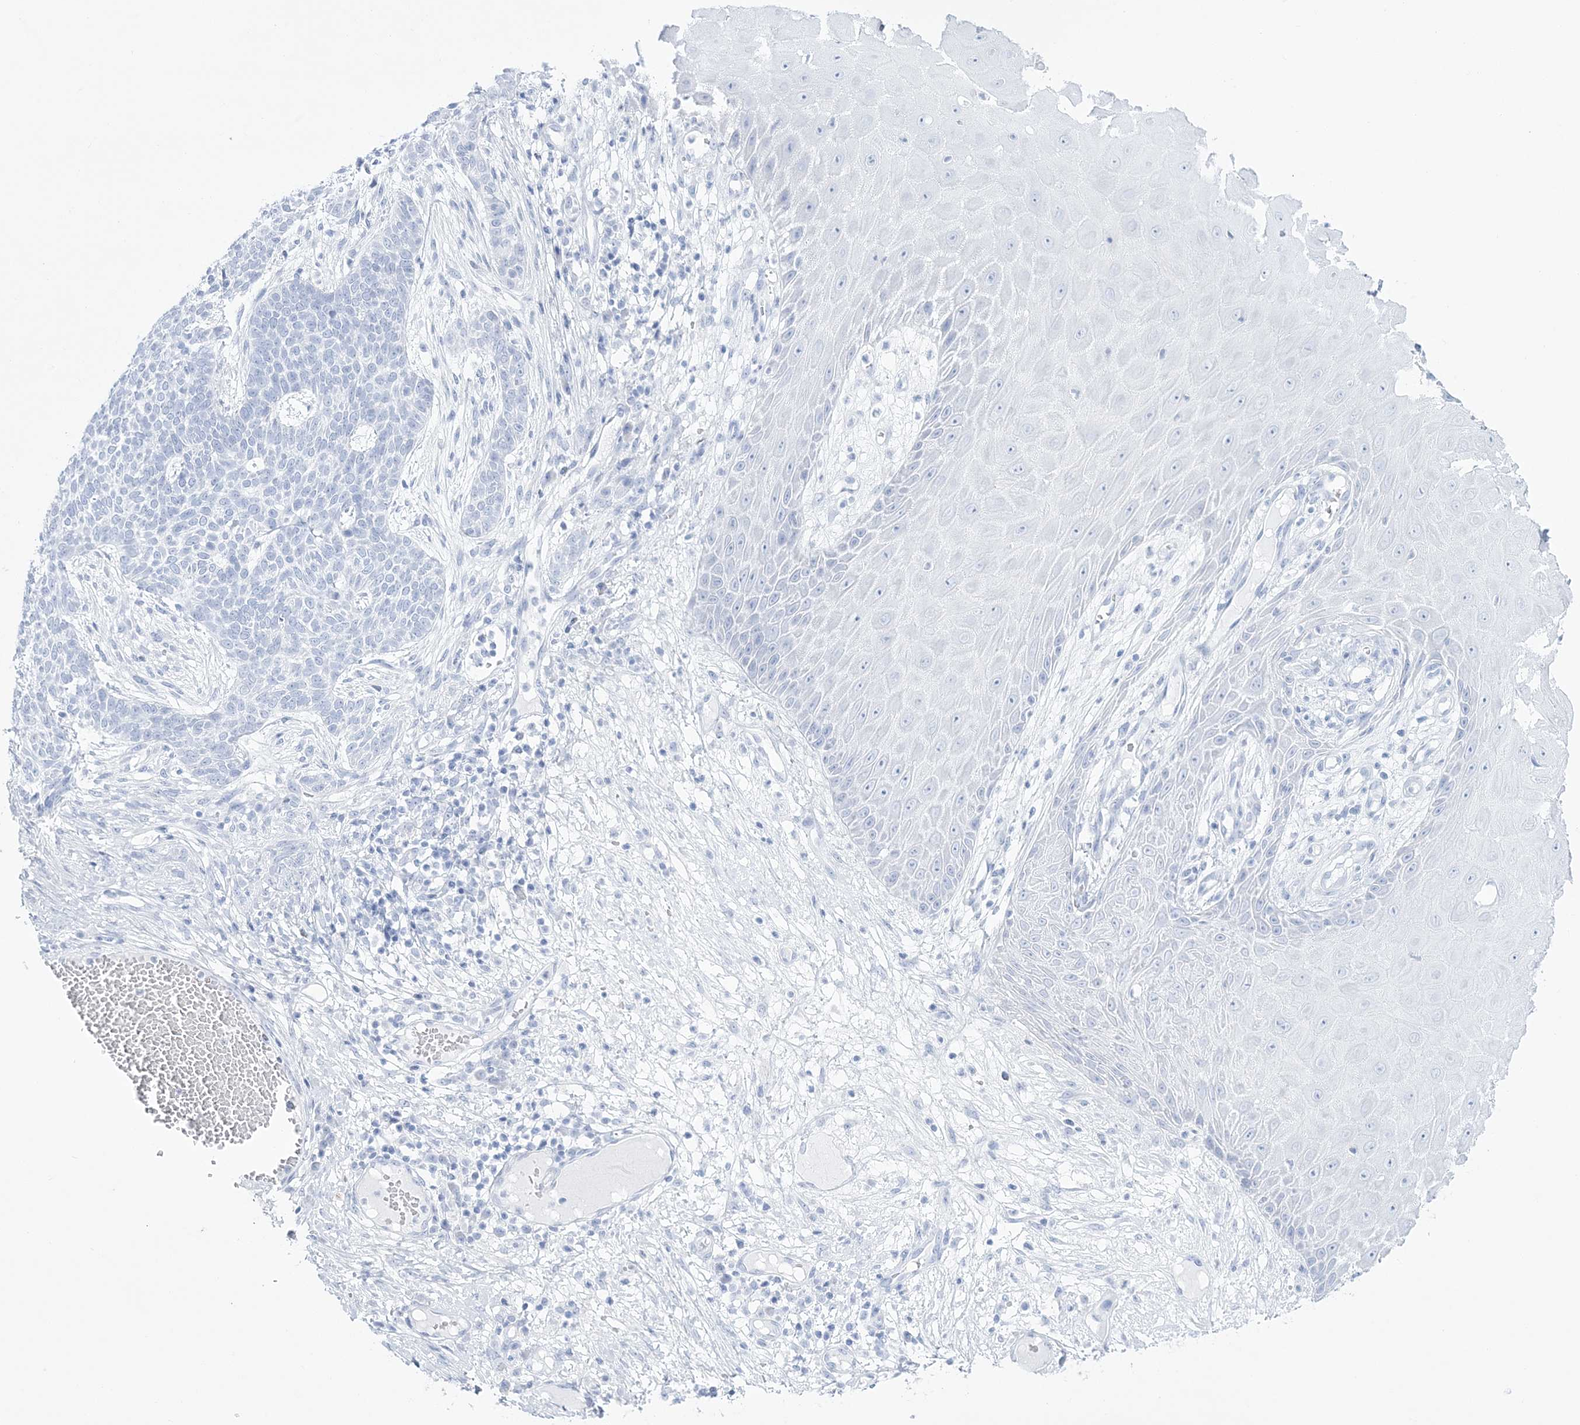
{"staining": {"intensity": "negative", "quantity": "none", "location": "none"}, "tissue": "skin cancer", "cell_type": "Tumor cells", "image_type": "cancer", "snomed": [{"axis": "morphology", "description": "Normal tissue, NOS"}, {"axis": "morphology", "description": "Basal cell carcinoma"}, {"axis": "topography", "description": "Skin"}], "caption": "Tumor cells are negative for protein expression in human skin cancer.", "gene": "RBP2", "patient": {"sex": "male", "age": 64}}